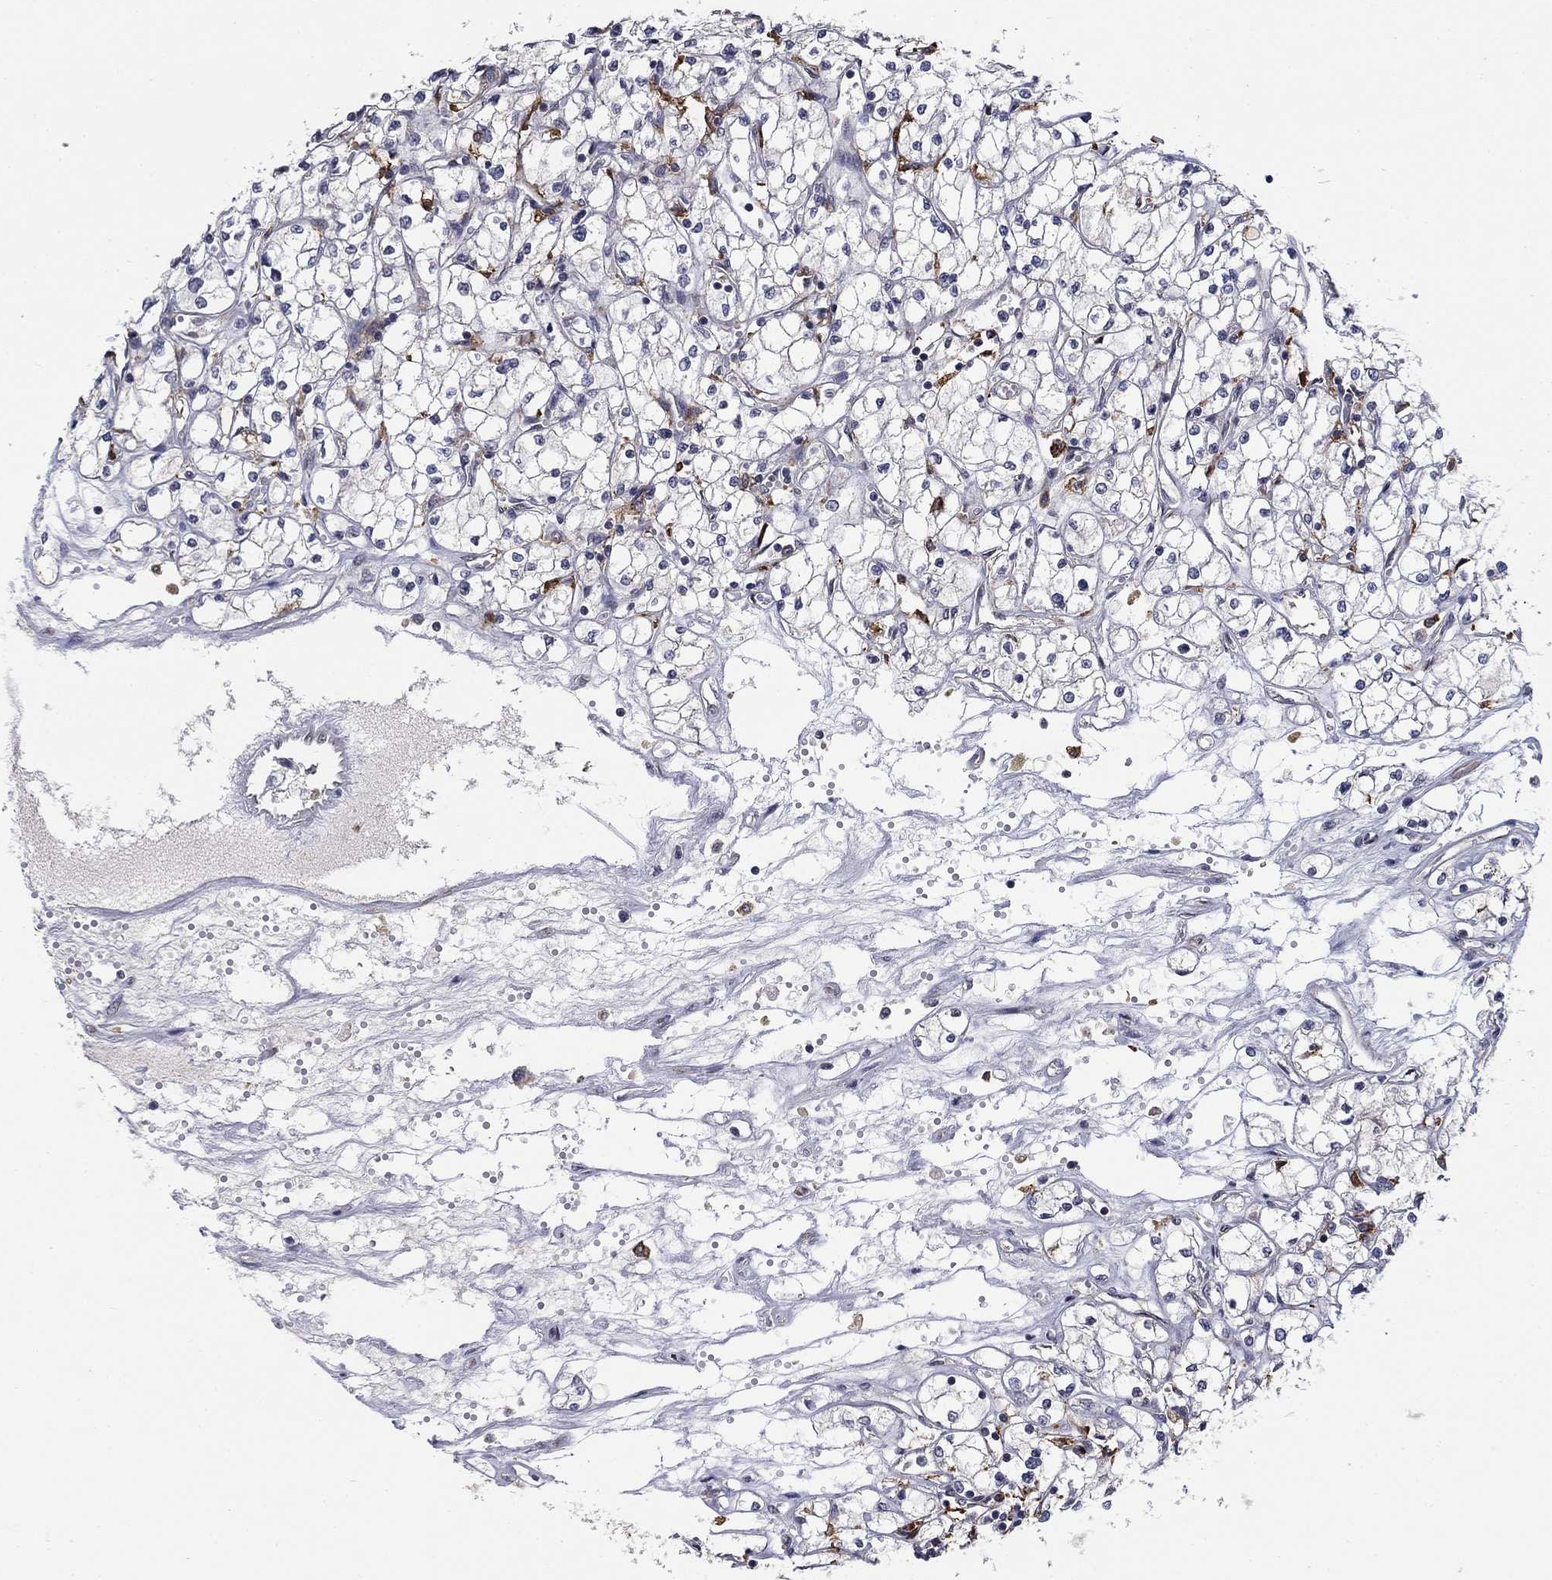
{"staining": {"intensity": "negative", "quantity": "none", "location": "none"}, "tissue": "renal cancer", "cell_type": "Tumor cells", "image_type": "cancer", "snomed": [{"axis": "morphology", "description": "Adenocarcinoma, NOS"}, {"axis": "topography", "description": "Kidney"}], "caption": "High magnification brightfield microscopy of adenocarcinoma (renal) stained with DAB (brown) and counterstained with hematoxylin (blue): tumor cells show no significant expression.", "gene": "GRIA3", "patient": {"sex": "male", "age": 67}}